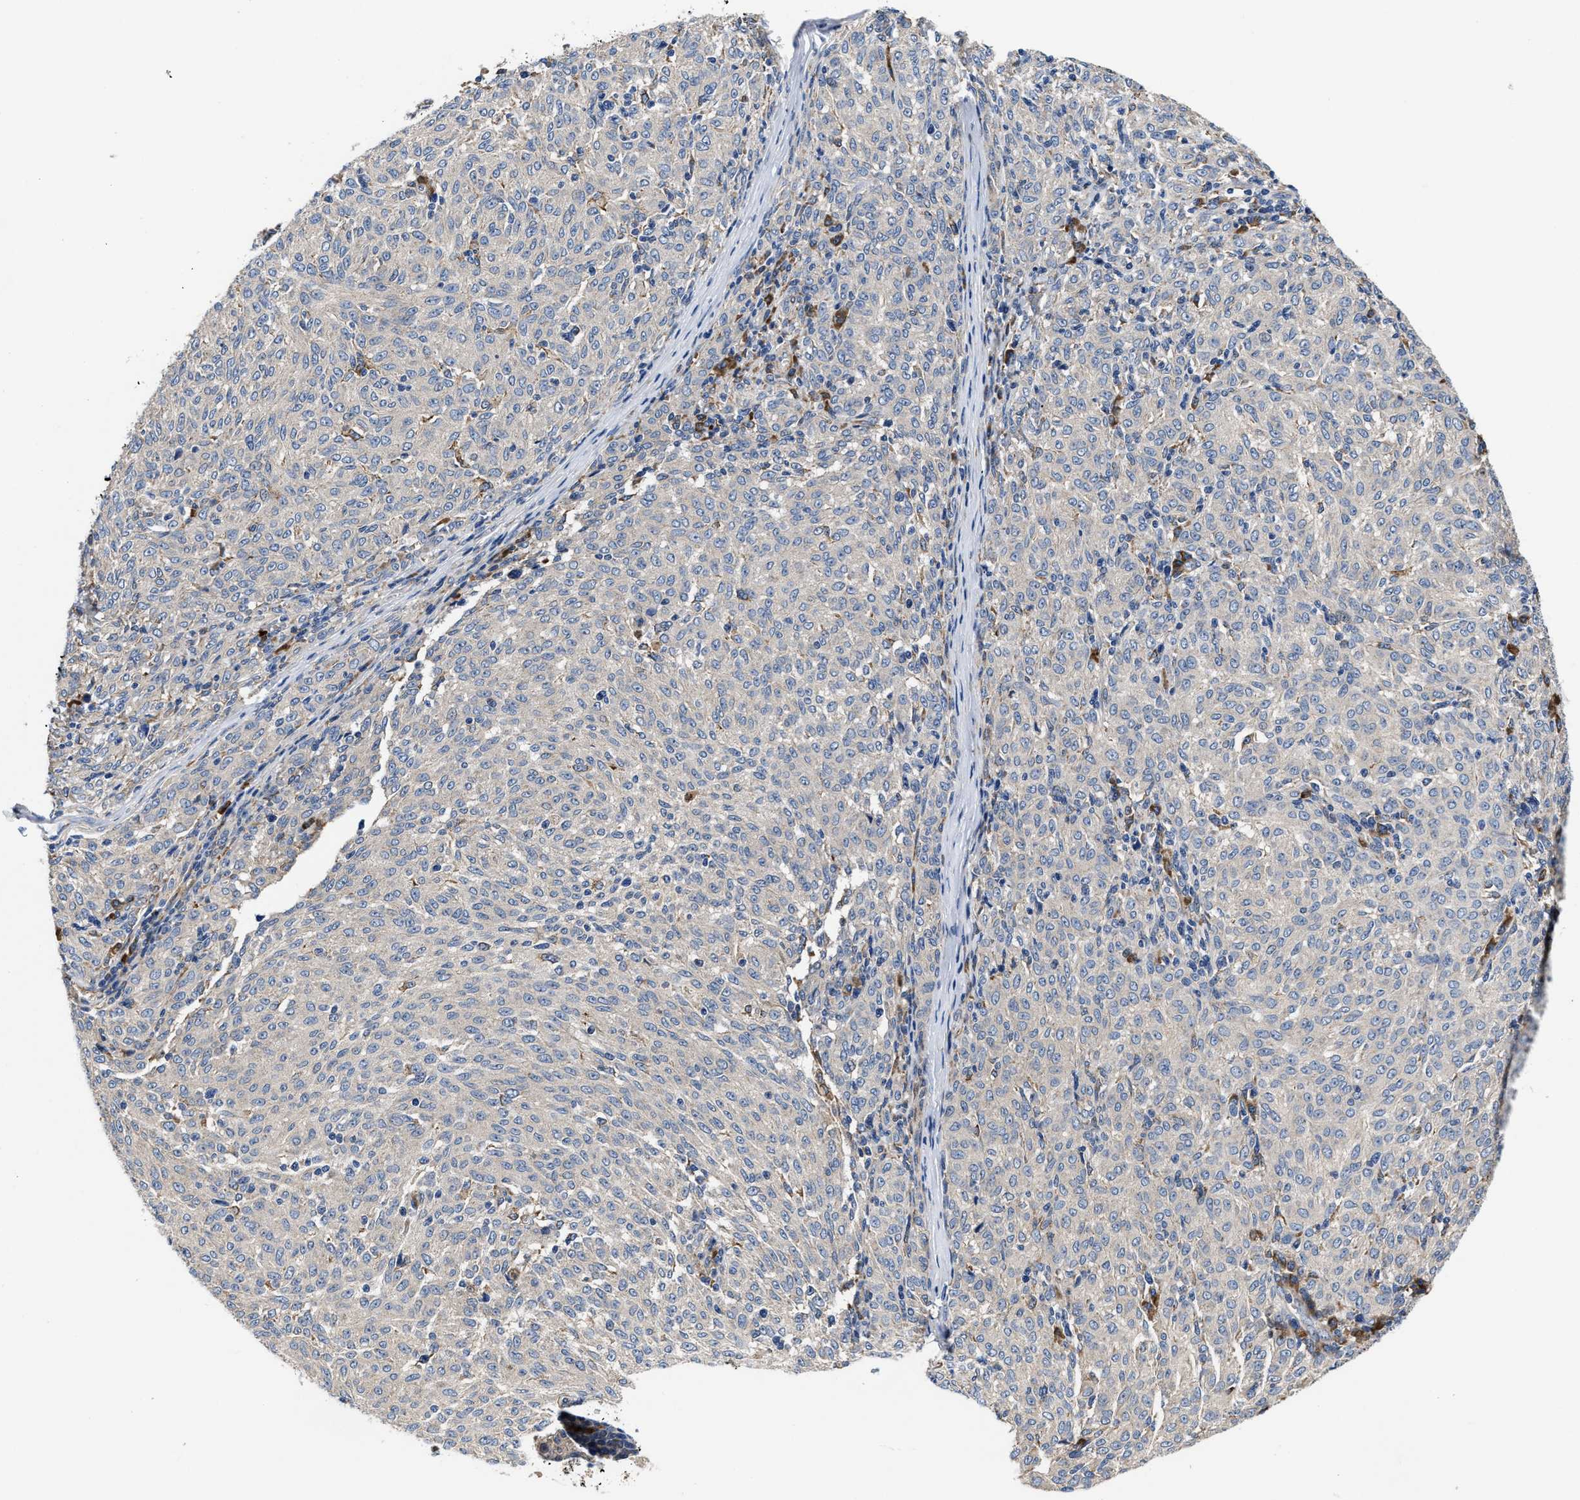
{"staining": {"intensity": "negative", "quantity": "none", "location": "none"}, "tissue": "melanoma", "cell_type": "Tumor cells", "image_type": "cancer", "snomed": [{"axis": "morphology", "description": "Malignant melanoma, NOS"}, {"axis": "topography", "description": "Skin"}], "caption": "Tumor cells show no significant protein staining in melanoma.", "gene": "SLC12A2", "patient": {"sex": "female", "age": 72}}